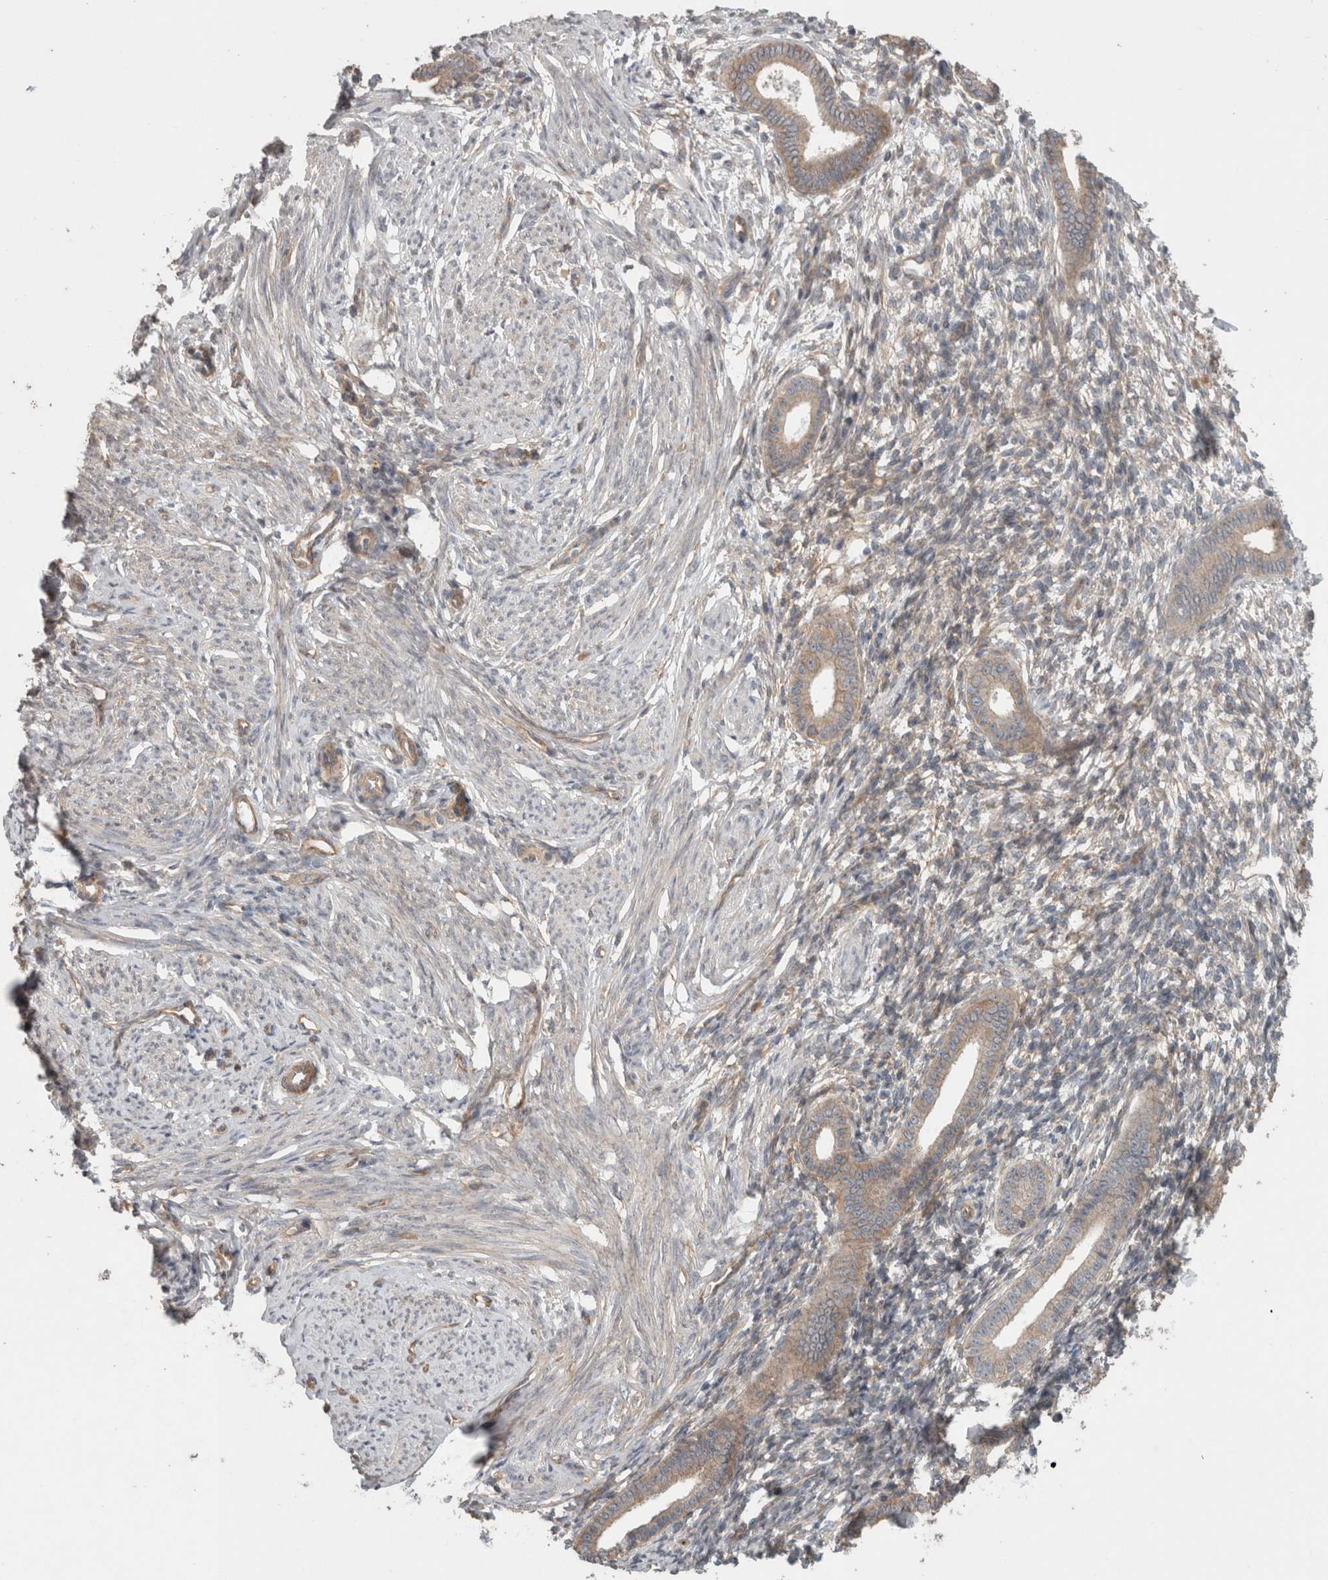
{"staining": {"intensity": "weak", "quantity": "<25%", "location": "cytoplasmic/membranous"}, "tissue": "endometrium", "cell_type": "Cells in endometrial stroma", "image_type": "normal", "snomed": [{"axis": "morphology", "description": "Normal tissue, NOS"}, {"axis": "topography", "description": "Endometrium"}], "caption": "Immunohistochemistry of normal human endometrium demonstrates no positivity in cells in endometrial stroma. (Immunohistochemistry, brightfield microscopy, high magnification).", "gene": "RASAL2", "patient": {"sex": "female", "age": 56}}